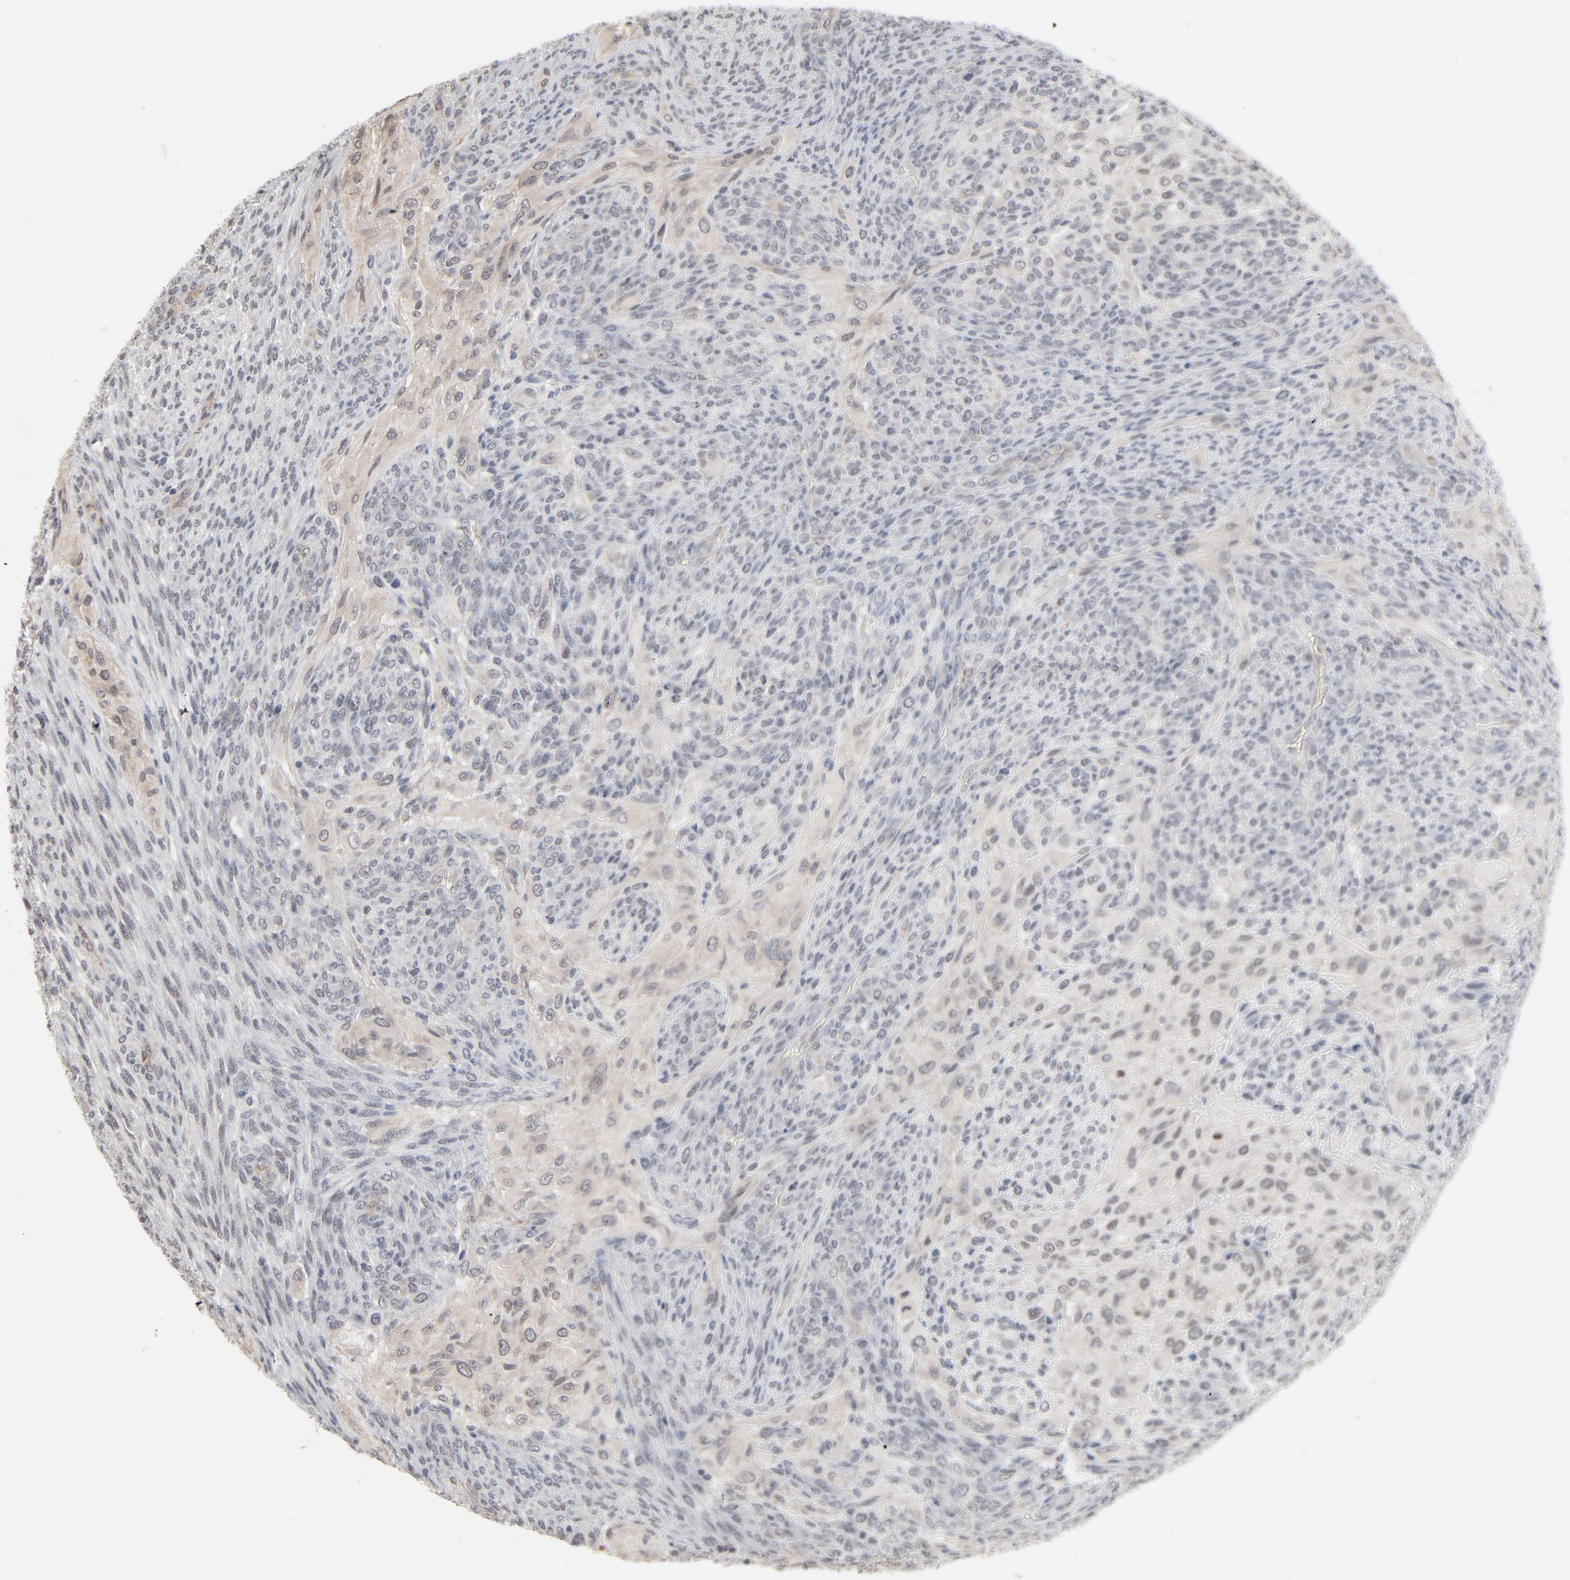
{"staining": {"intensity": "negative", "quantity": "none", "location": "none"}, "tissue": "glioma", "cell_type": "Tumor cells", "image_type": "cancer", "snomed": [{"axis": "morphology", "description": "Glioma, malignant, High grade"}, {"axis": "topography", "description": "Cerebral cortex"}], "caption": "Glioma stained for a protein using IHC reveals no staining tumor cells.", "gene": "ITPR3", "patient": {"sex": "female", "age": 55}}